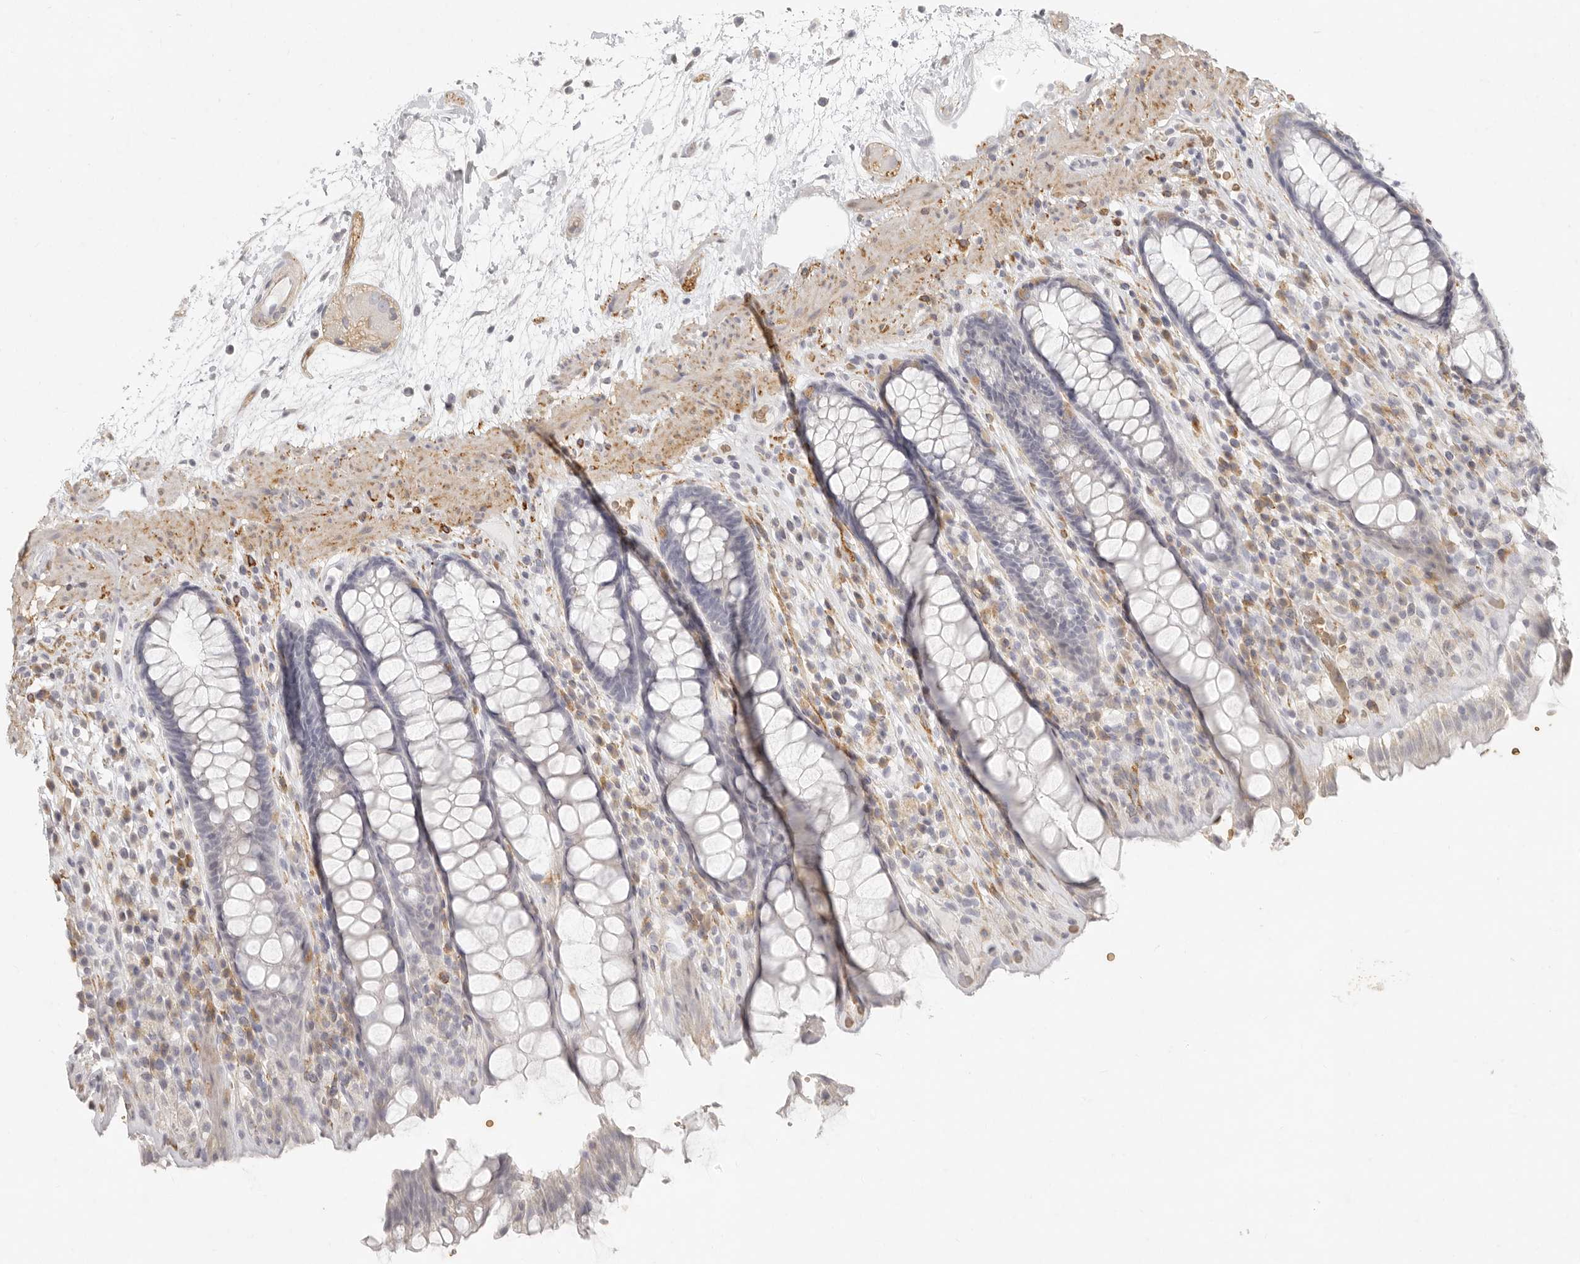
{"staining": {"intensity": "weak", "quantity": "<25%", "location": "cytoplasmic/membranous"}, "tissue": "rectum", "cell_type": "Glandular cells", "image_type": "normal", "snomed": [{"axis": "morphology", "description": "Normal tissue, NOS"}, {"axis": "topography", "description": "Rectum"}], "caption": "This image is of benign rectum stained with IHC to label a protein in brown with the nuclei are counter-stained blue. There is no expression in glandular cells.", "gene": "NIBAN1", "patient": {"sex": "male", "age": 64}}